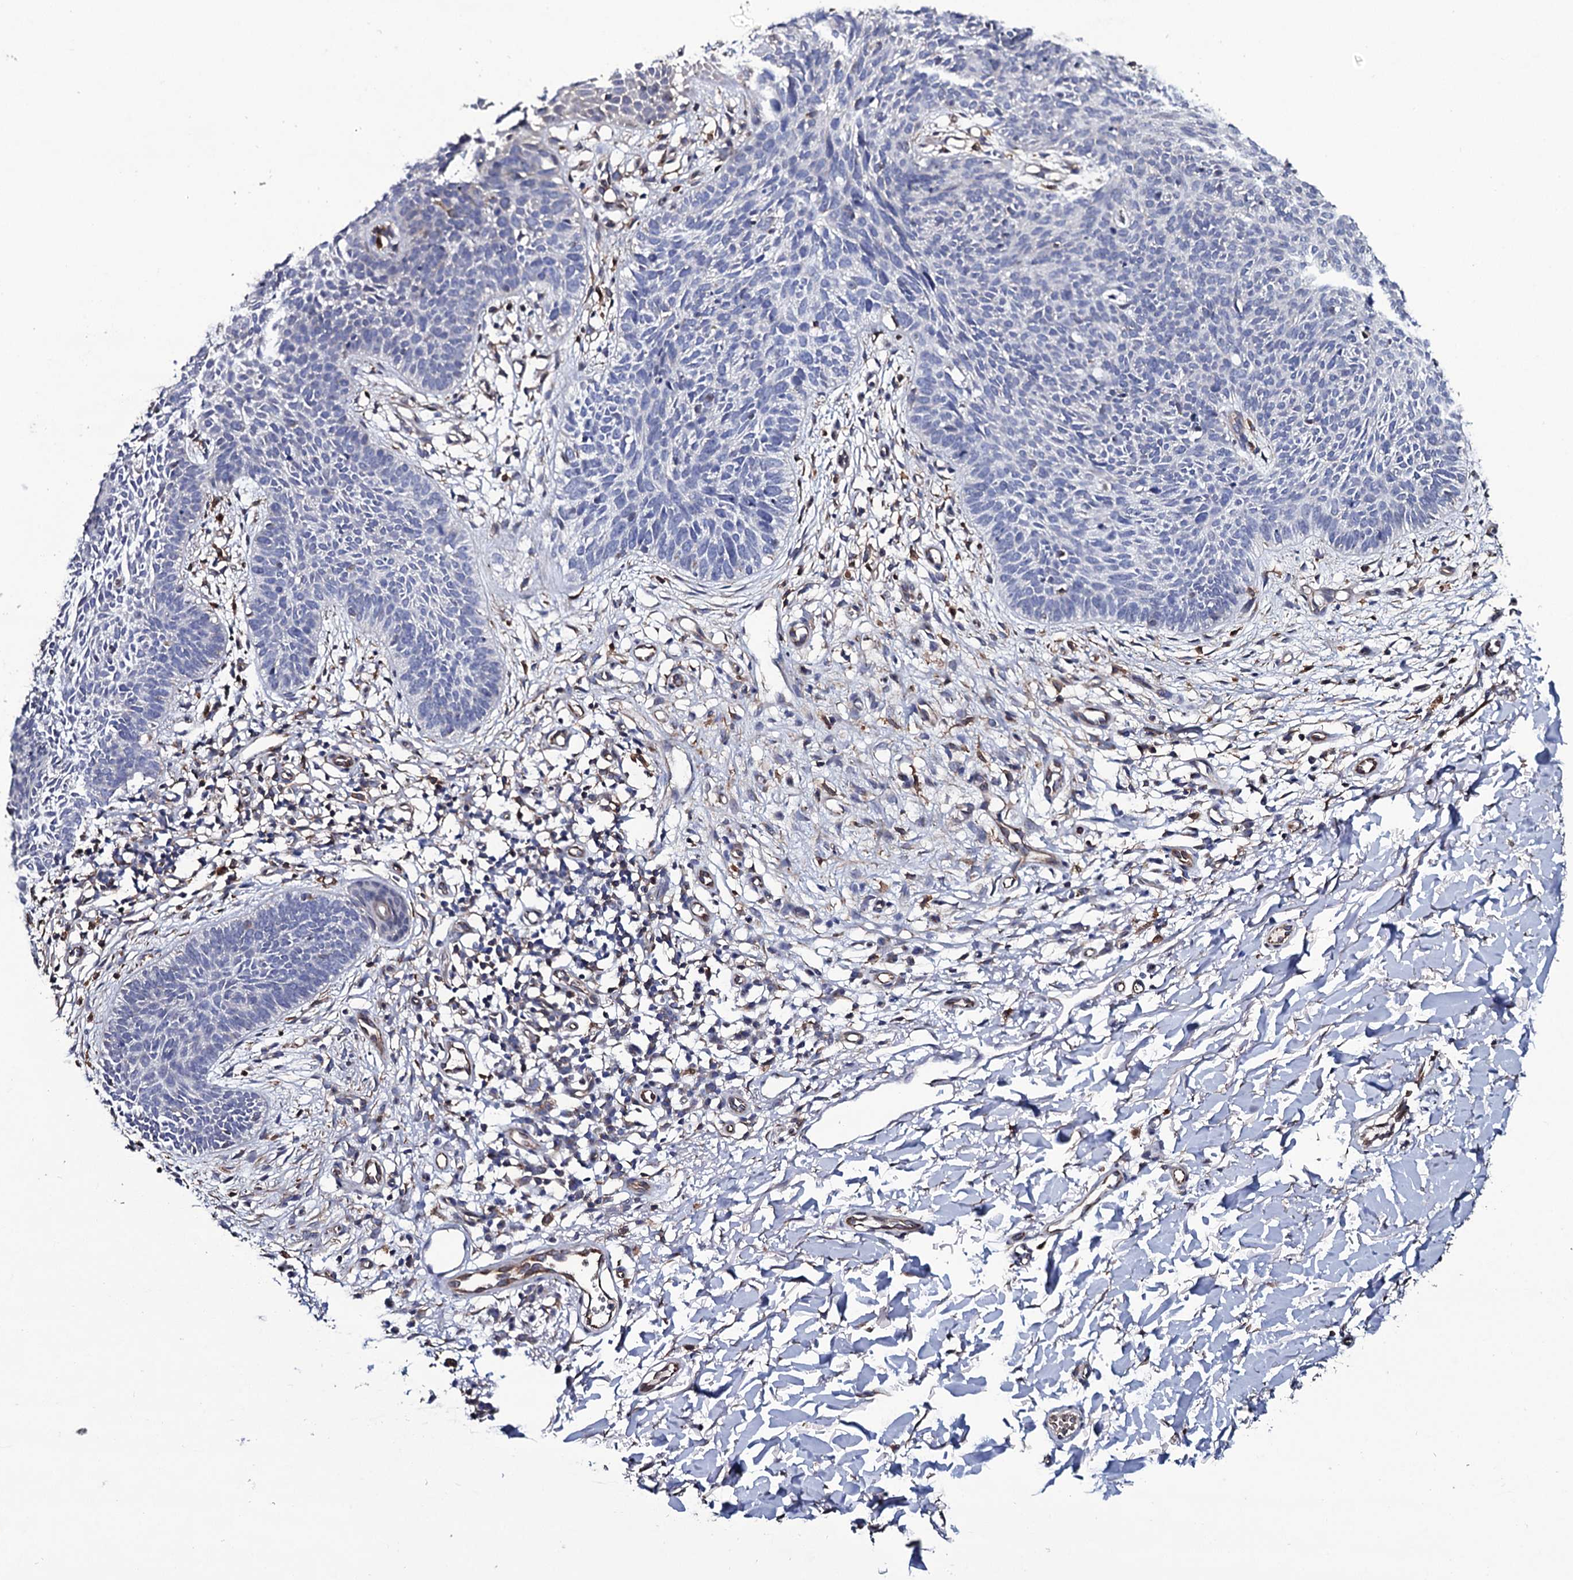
{"staining": {"intensity": "negative", "quantity": "none", "location": "none"}, "tissue": "skin cancer", "cell_type": "Tumor cells", "image_type": "cancer", "snomed": [{"axis": "morphology", "description": "Basal cell carcinoma"}, {"axis": "topography", "description": "Skin"}], "caption": "An IHC photomicrograph of skin cancer (basal cell carcinoma) is shown. There is no staining in tumor cells of skin cancer (basal cell carcinoma).", "gene": "TTC23", "patient": {"sex": "female", "age": 66}}